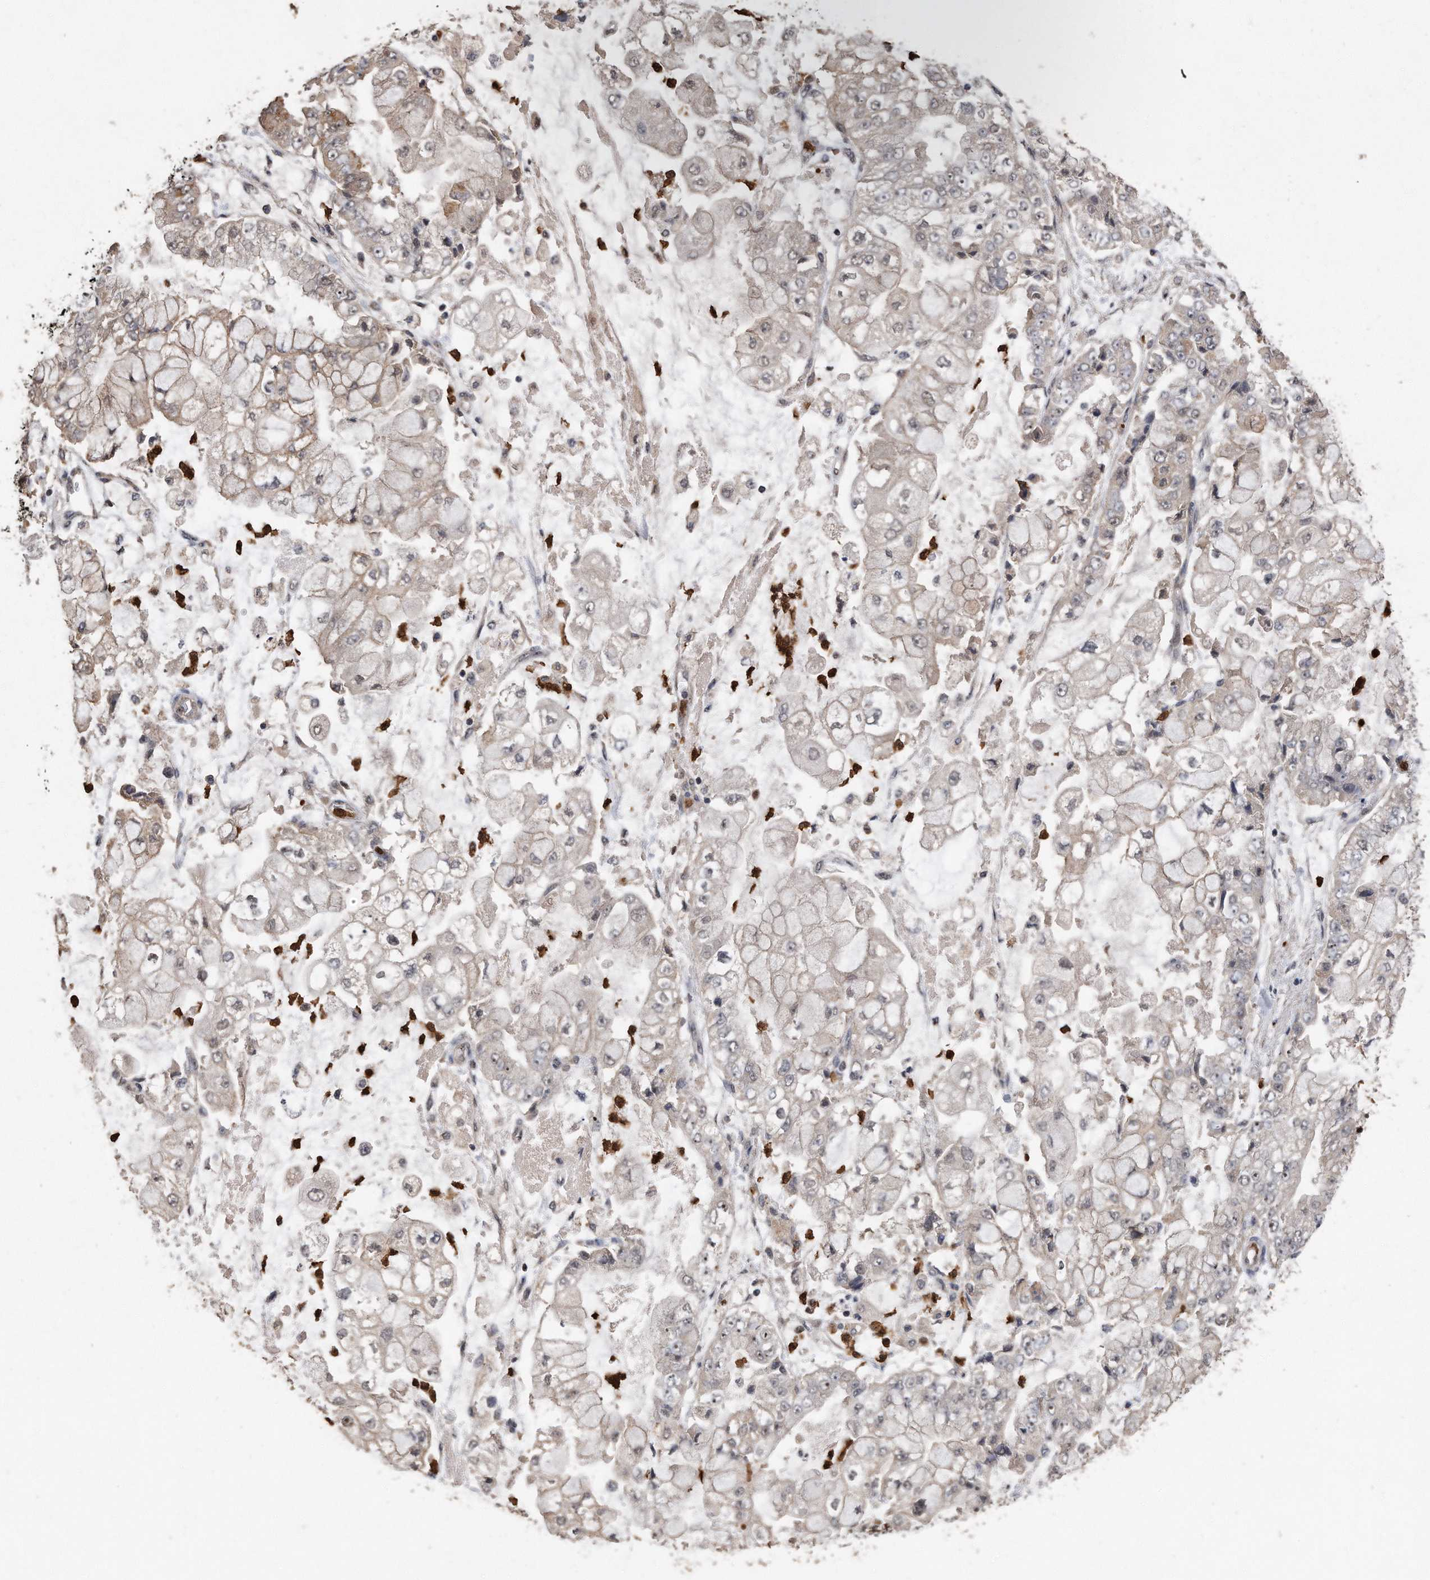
{"staining": {"intensity": "weak", "quantity": "<25%", "location": "cytoplasmic/membranous,nuclear"}, "tissue": "stomach cancer", "cell_type": "Tumor cells", "image_type": "cancer", "snomed": [{"axis": "morphology", "description": "Adenocarcinoma, NOS"}, {"axis": "topography", "description": "Stomach"}], "caption": "Immunohistochemistry photomicrograph of neoplastic tissue: human stomach adenocarcinoma stained with DAB reveals no significant protein staining in tumor cells.", "gene": "PELO", "patient": {"sex": "male", "age": 76}}